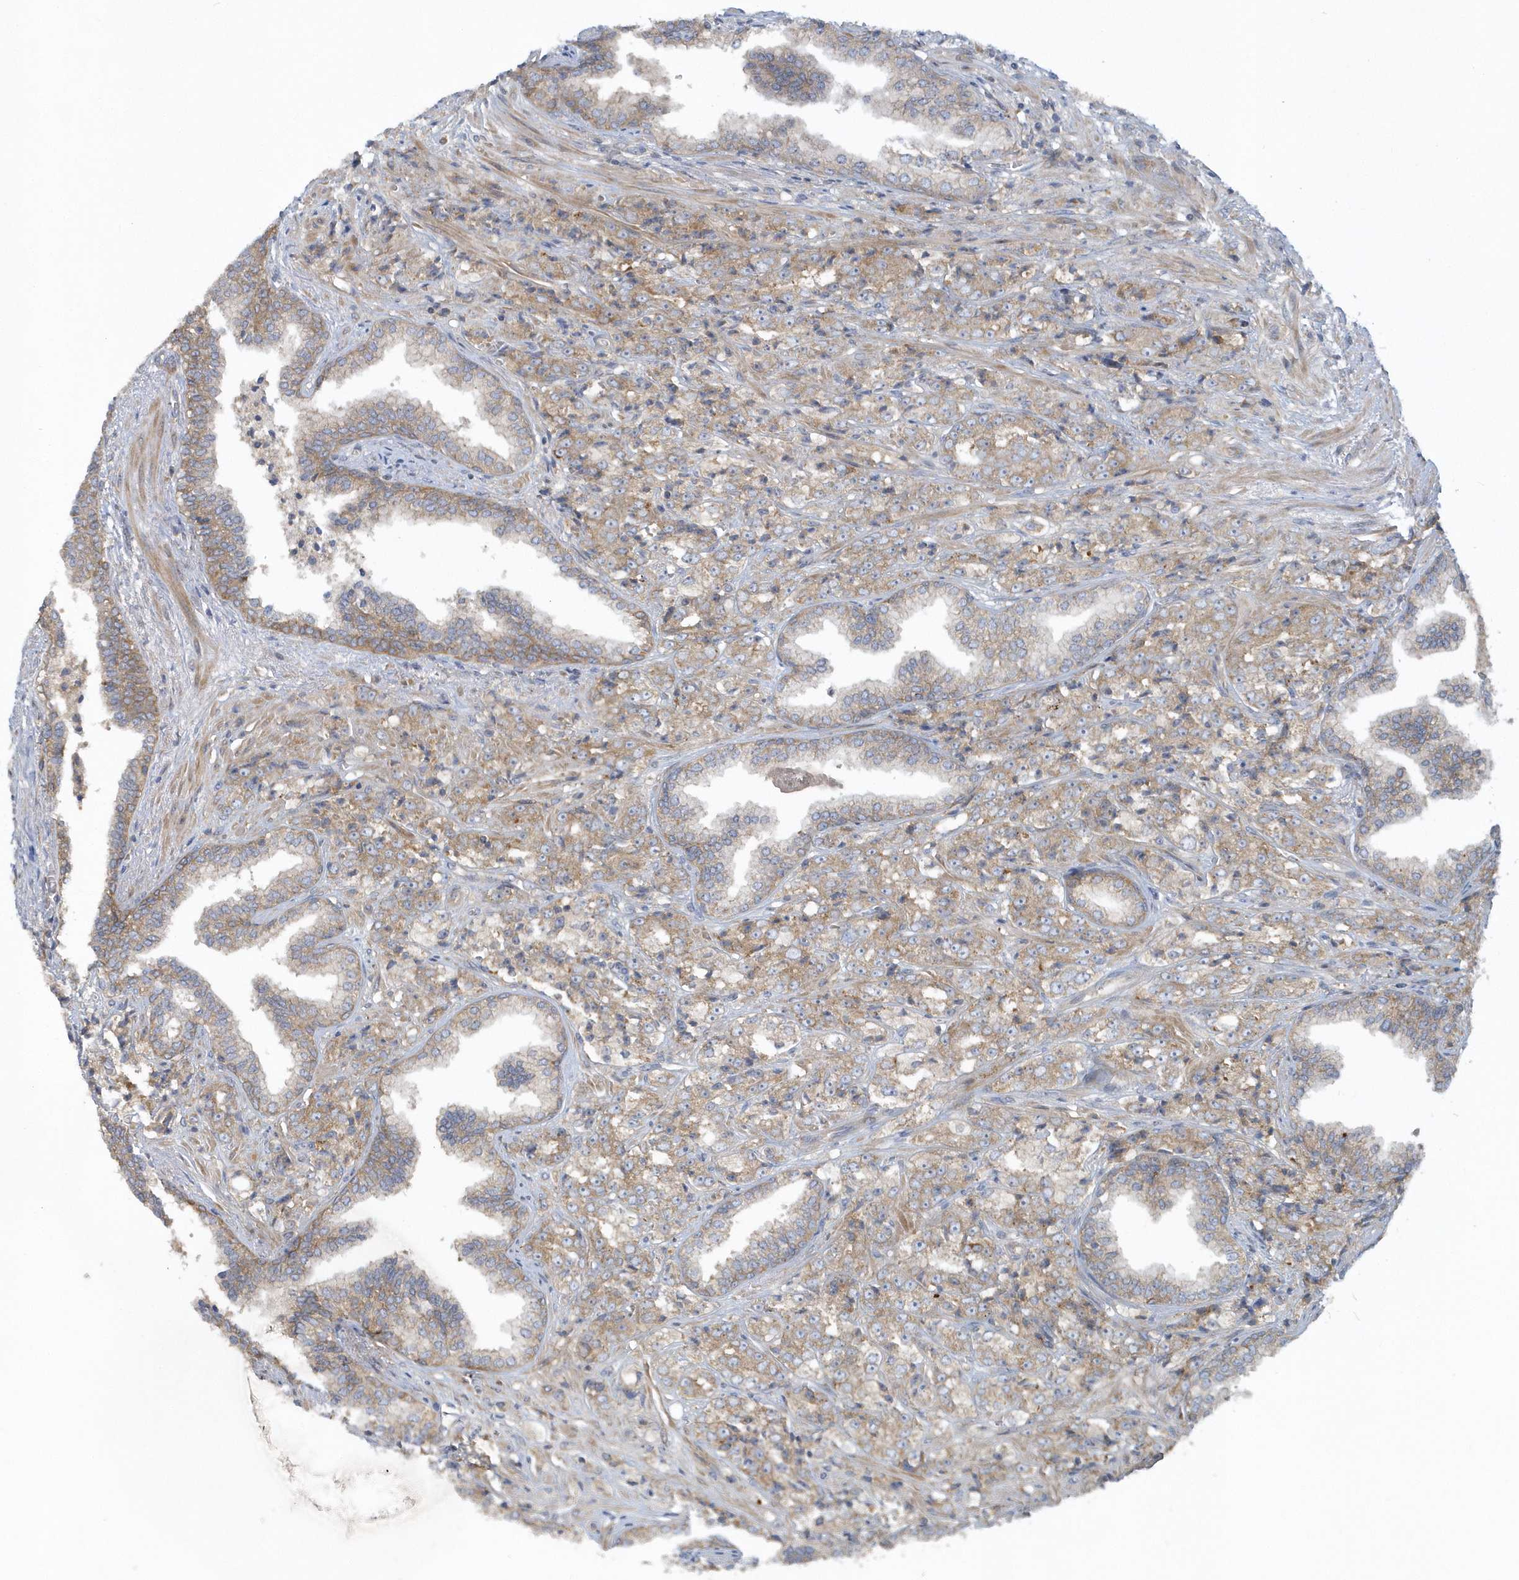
{"staining": {"intensity": "moderate", "quantity": ">75%", "location": "cytoplasmic/membranous"}, "tissue": "prostate cancer", "cell_type": "Tumor cells", "image_type": "cancer", "snomed": [{"axis": "morphology", "description": "Adenocarcinoma, High grade"}, {"axis": "topography", "description": "Prostate"}], "caption": "IHC of prostate adenocarcinoma (high-grade) demonstrates medium levels of moderate cytoplasmic/membranous staining in about >75% of tumor cells. The protein is stained brown, and the nuclei are stained in blue (DAB IHC with brightfield microscopy, high magnification).", "gene": "CNOT10", "patient": {"sex": "male", "age": 71}}